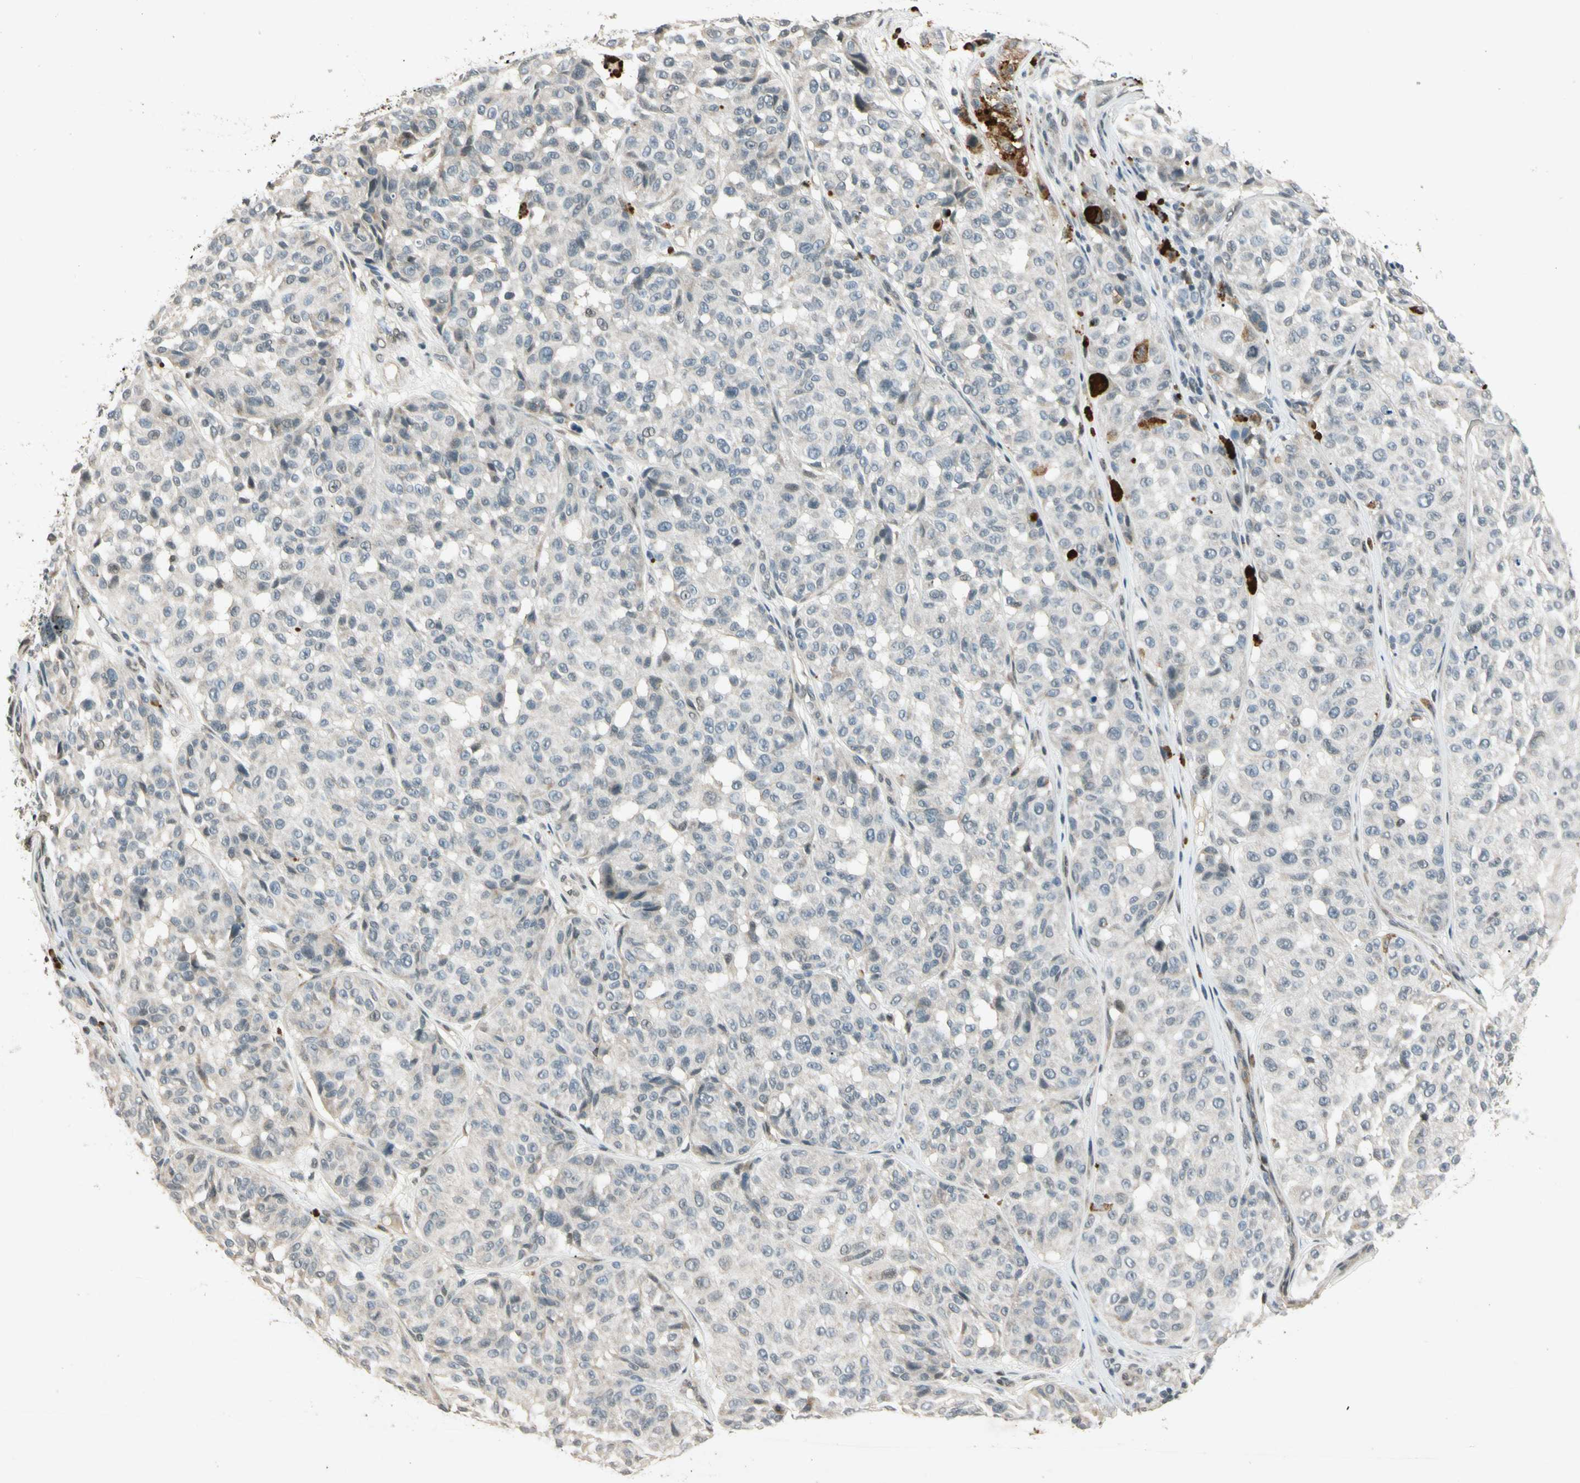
{"staining": {"intensity": "negative", "quantity": "none", "location": "none"}, "tissue": "melanoma", "cell_type": "Tumor cells", "image_type": "cancer", "snomed": [{"axis": "morphology", "description": "Malignant melanoma, NOS"}, {"axis": "topography", "description": "Skin"}], "caption": "An immunohistochemistry photomicrograph of melanoma is shown. There is no staining in tumor cells of melanoma.", "gene": "ZBTB4", "patient": {"sex": "female", "age": 46}}